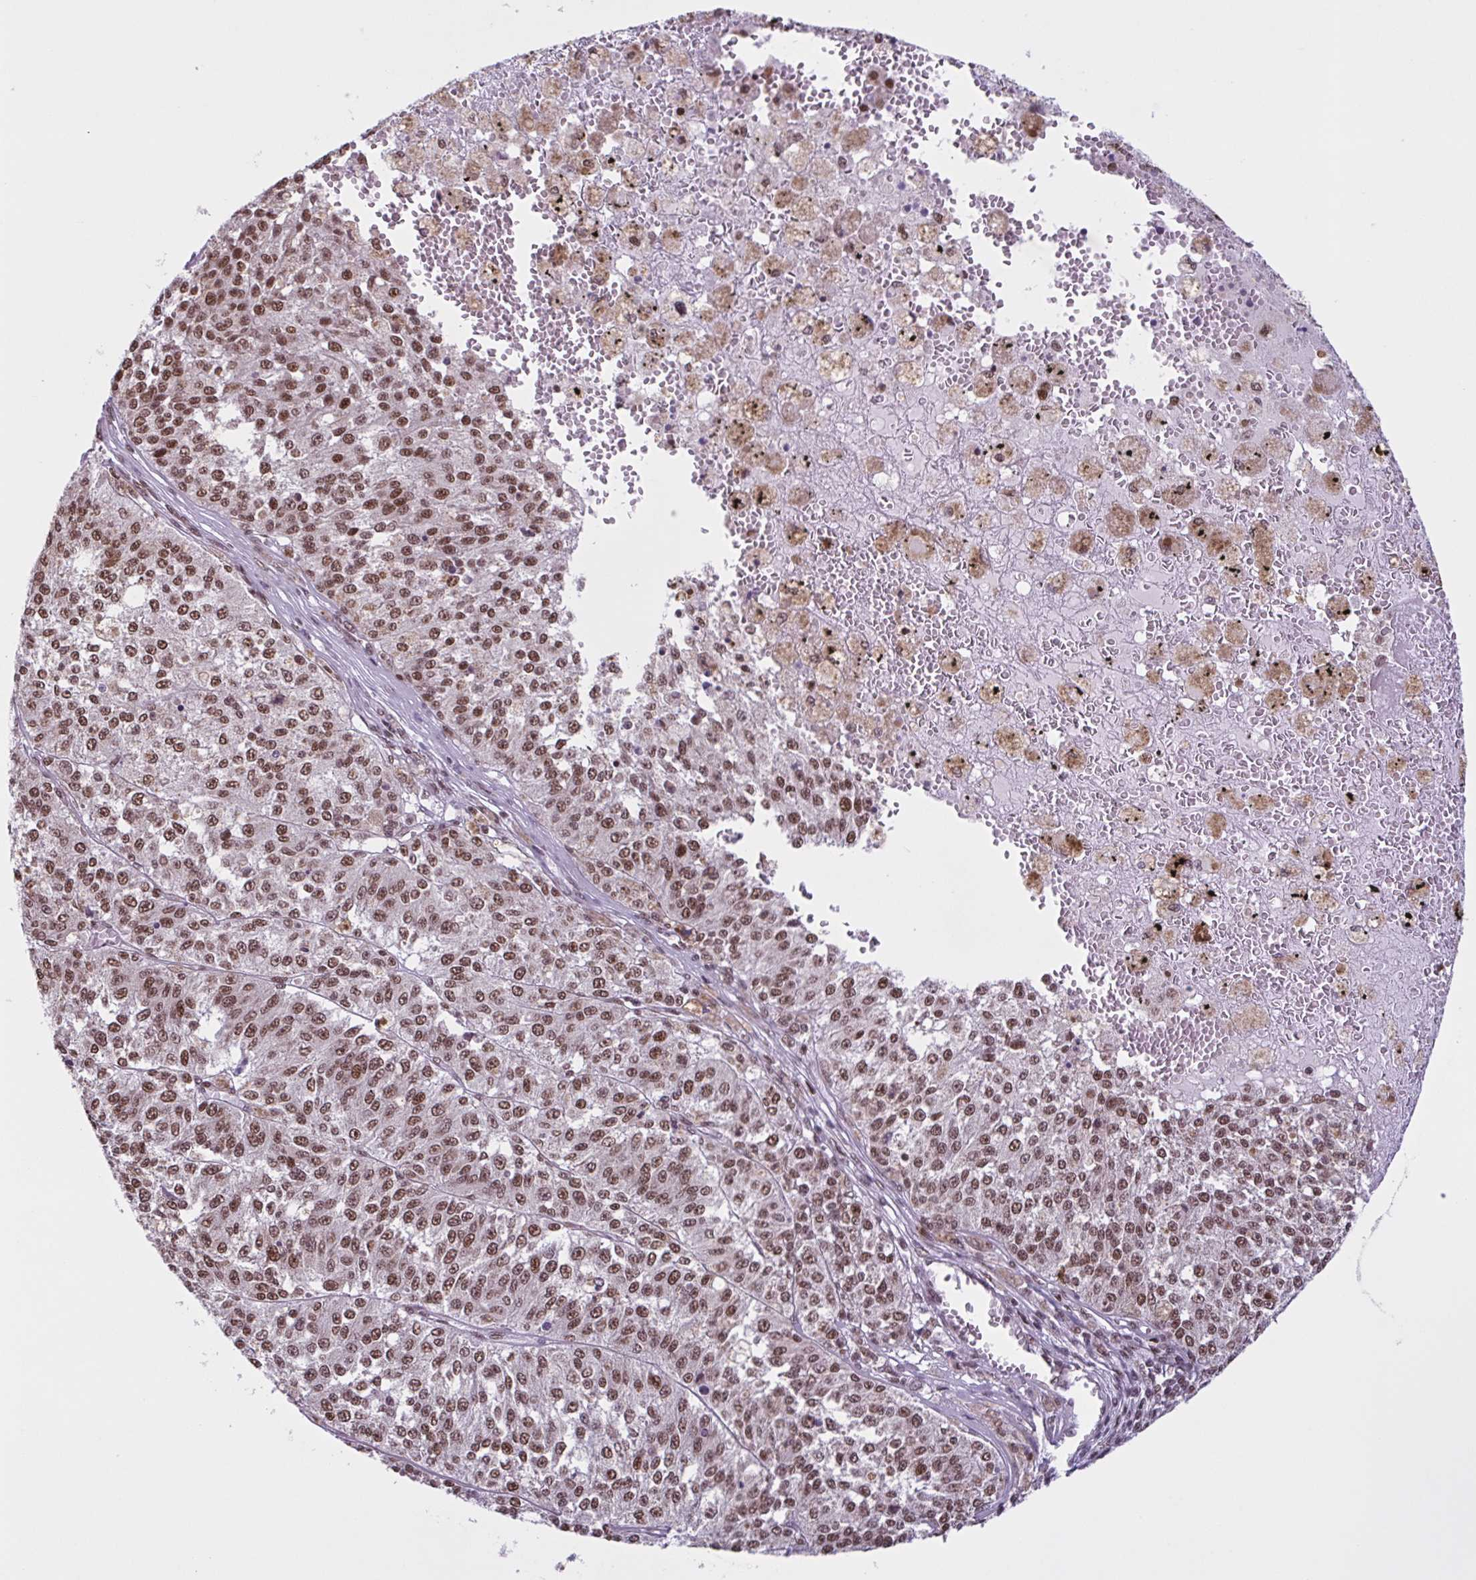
{"staining": {"intensity": "moderate", "quantity": ">75%", "location": "nuclear"}, "tissue": "melanoma", "cell_type": "Tumor cells", "image_type": "cancer", "snomed": [{"axis": "morphology", "description": "Malignant melanoma, Metastatic site"}, {"axis": "topography", "description": "Lymph node"}], "caption": "Malignant melanoma (metastatic site) tissue shows moderate nuclear staining in about >75% of tumor cells, visualized by immunohistochemistry.", "gene": "TIMM21", "patient": {"sex": "female", "age": 64}}